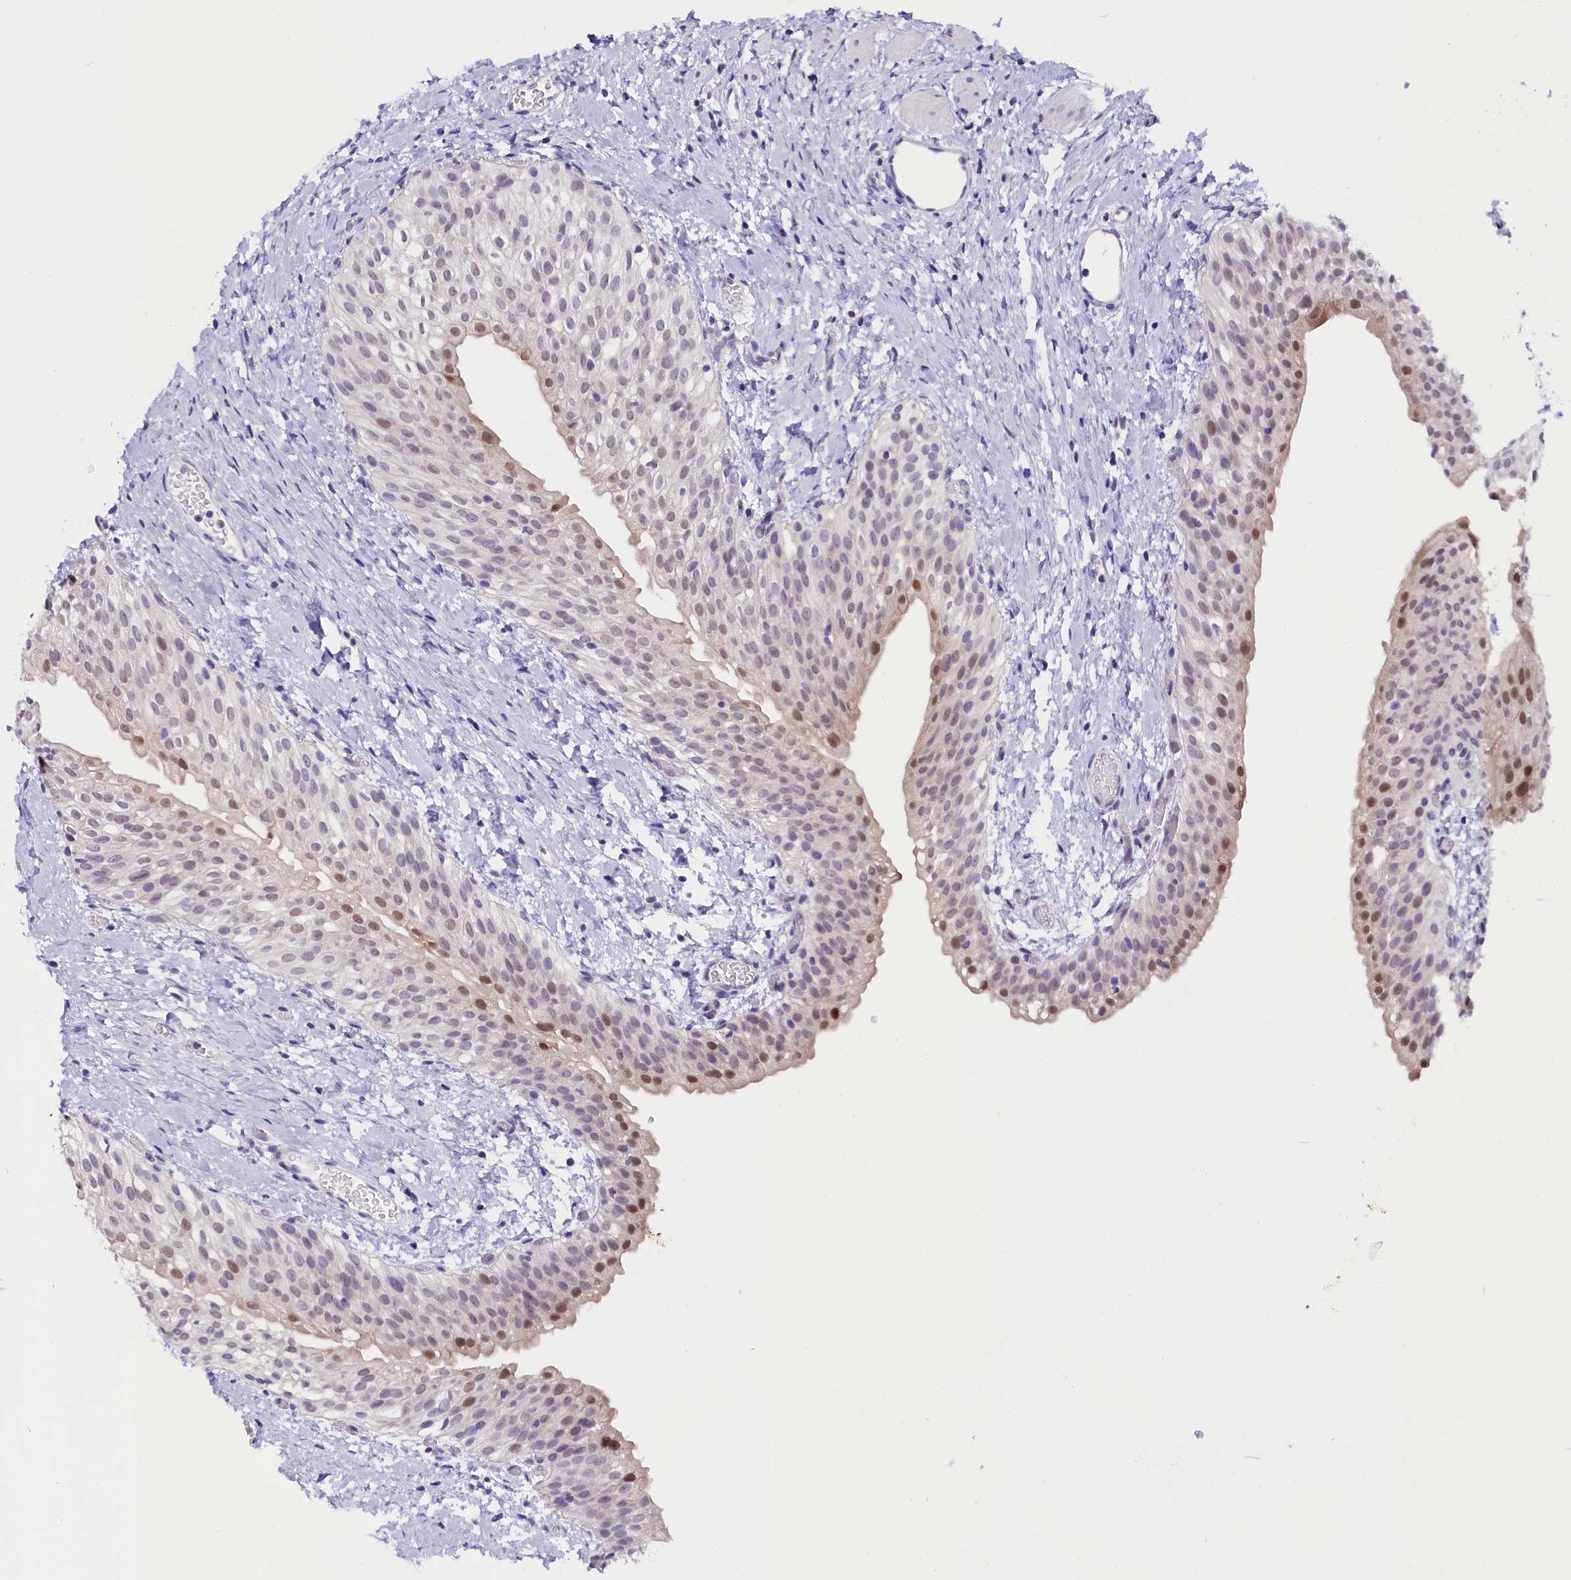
{"staining": {"intensity": "moderate", "quantity": "25%-75%", "location": "nuclear"}, "tissue": "urinary bladder", "cell_type": "Urothelial cells", "image_type": "normal", "snomed": [{"axis": "morphology", "description": "Normal tissue, NOS"}, {"axis": "topography", "description": "Urinary bladder"}], "caption": "Human urinary bladder stained with a brown dye exhibits moderate nuclear positive staining in about 25%-75% of urothelial cells.", "gene": "OSGEP", "patient": {"sex": "male", "age": 1}}